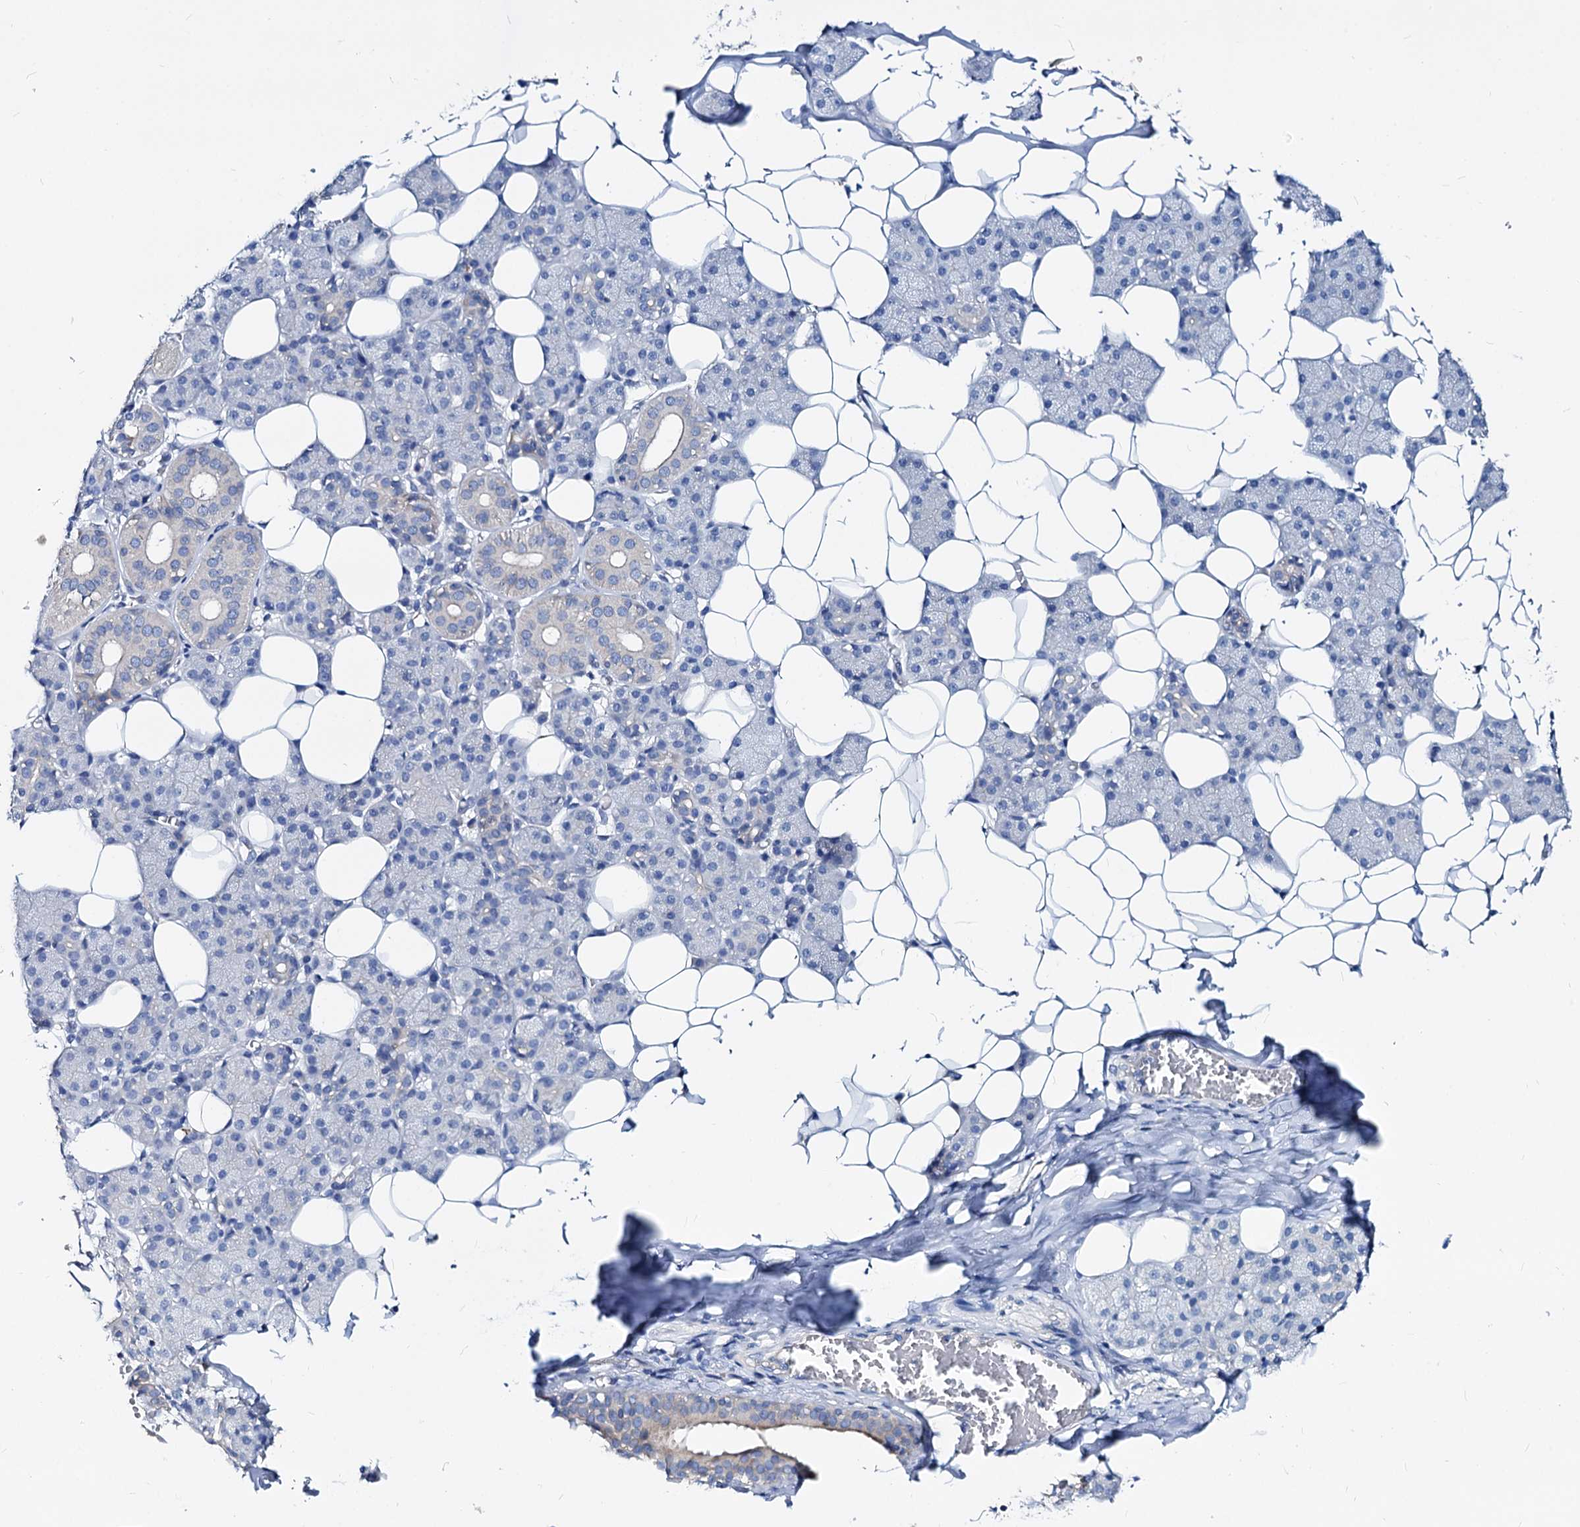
{"staining": {"intensity": "negative", "quantity": "none", "location": "none"}, "tissue": "salivary gland", "cell_type": "Glandular cells", "image_type": "normal", "snomed": [{"axis": "morphology", "description": "Normal tissue, NOS"}, {"axis": "topography", "description": "Salivary gland"}], "caption": "Protein analysis of normal salivary gland demonstrates no significant staining in glandular cells. (Brightfield microscopy of DAB immunohistochemistry (IHC) at high magnification).", "gene": "DYDC2", "patient": {"sex": "female", "age": 33}}